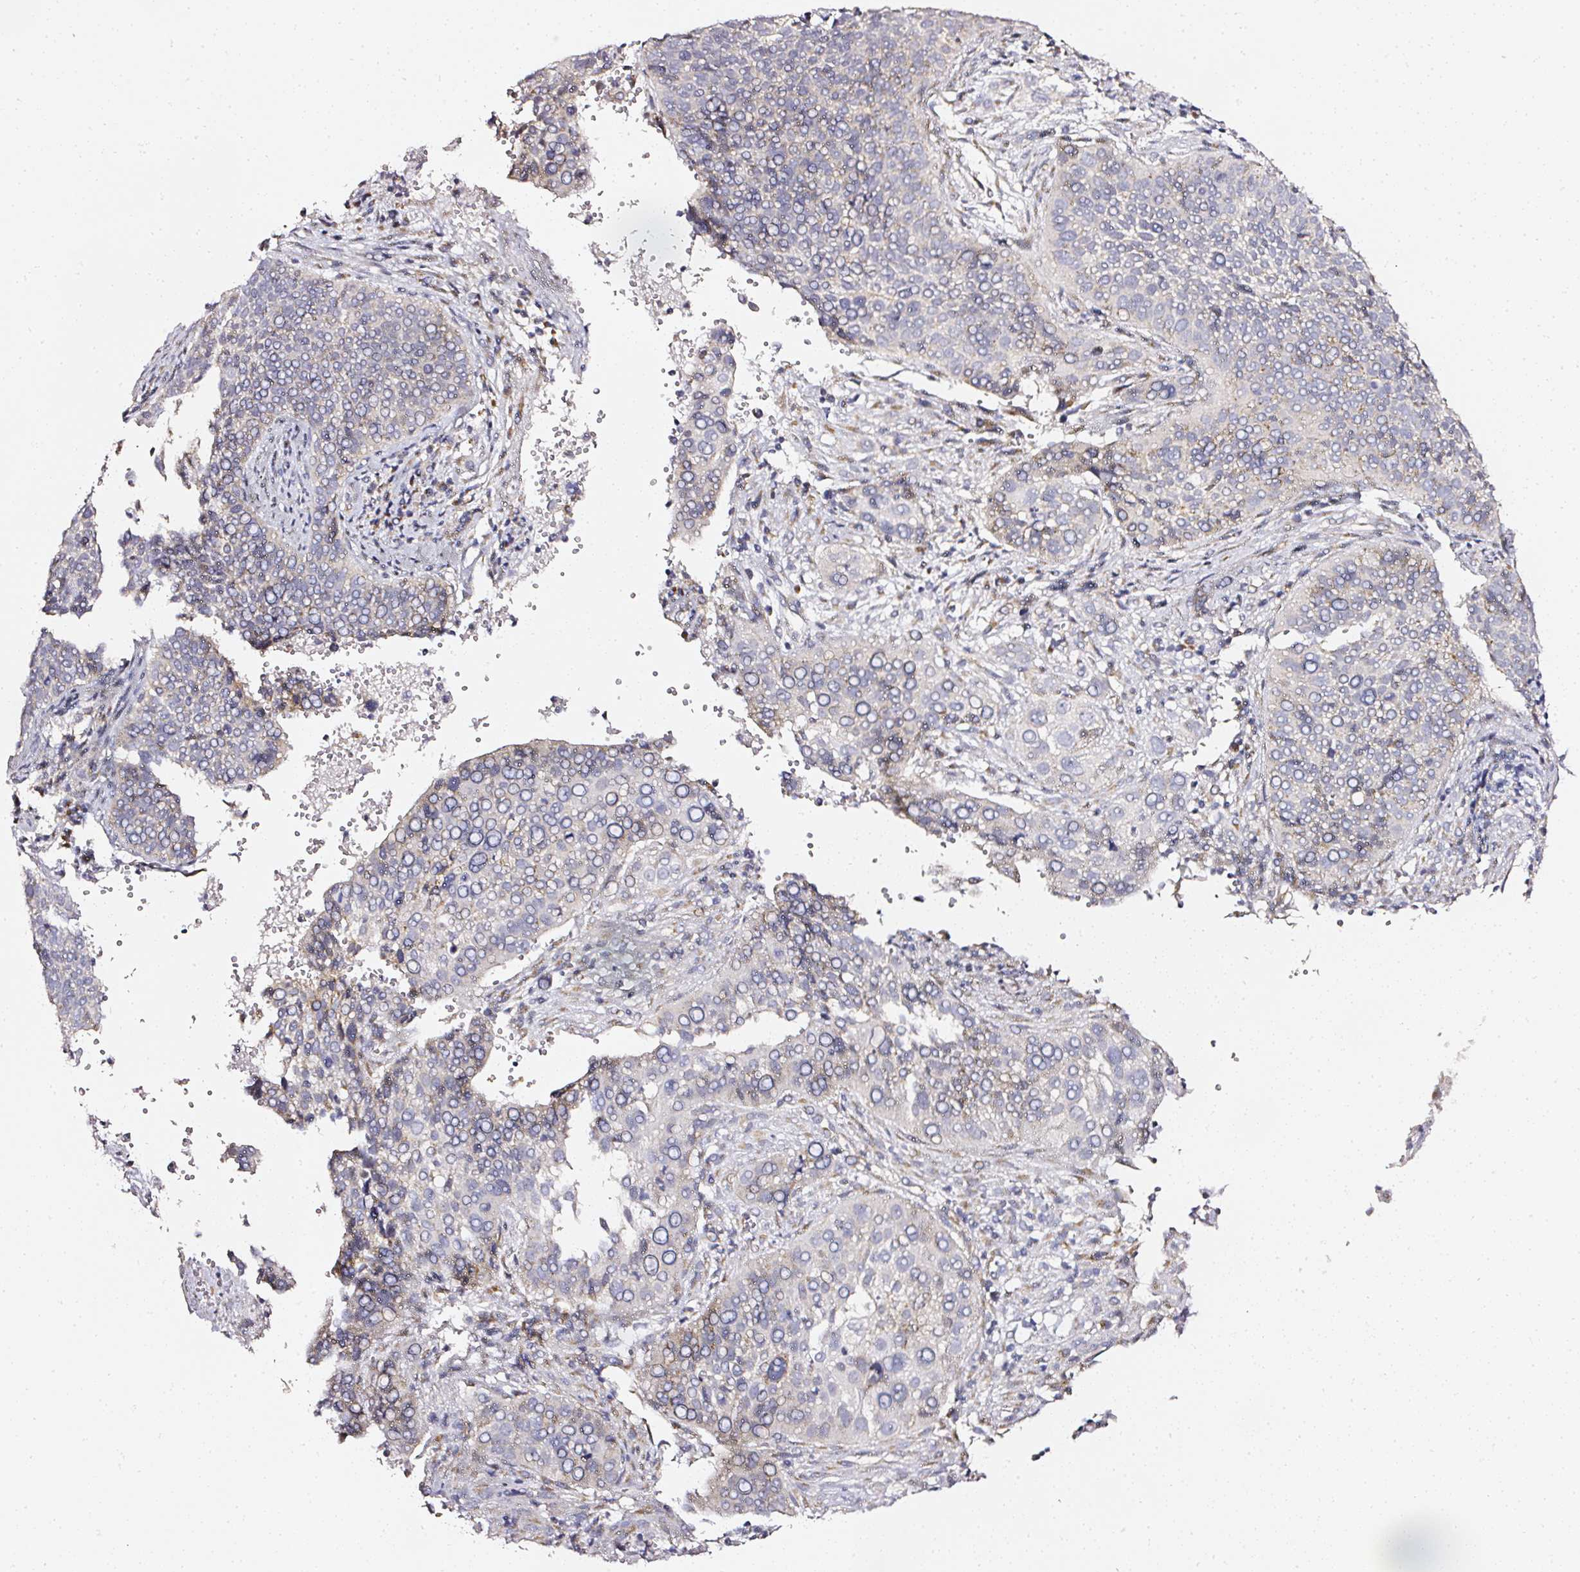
{"staining": {"intensity": "weak", "quantity": "<25%", "location": "cytoplasmic/membranous"}, "tissue": "cervical cancer", "cell_type": "Tumor cells", "image_type": "cancer", "snomed": [{"axis": "morphology", "description": "Squamous cell carcinoma, NOS"}, {"axis": "topography", "description": "Cervix"}], "caption": "Tumor cells show no significant staining in squamous cell carcinoma (cervical). Nuclei are stained in blue.", "gene": "NTRK1", "patient": {"sex": "female", "age": 34}}